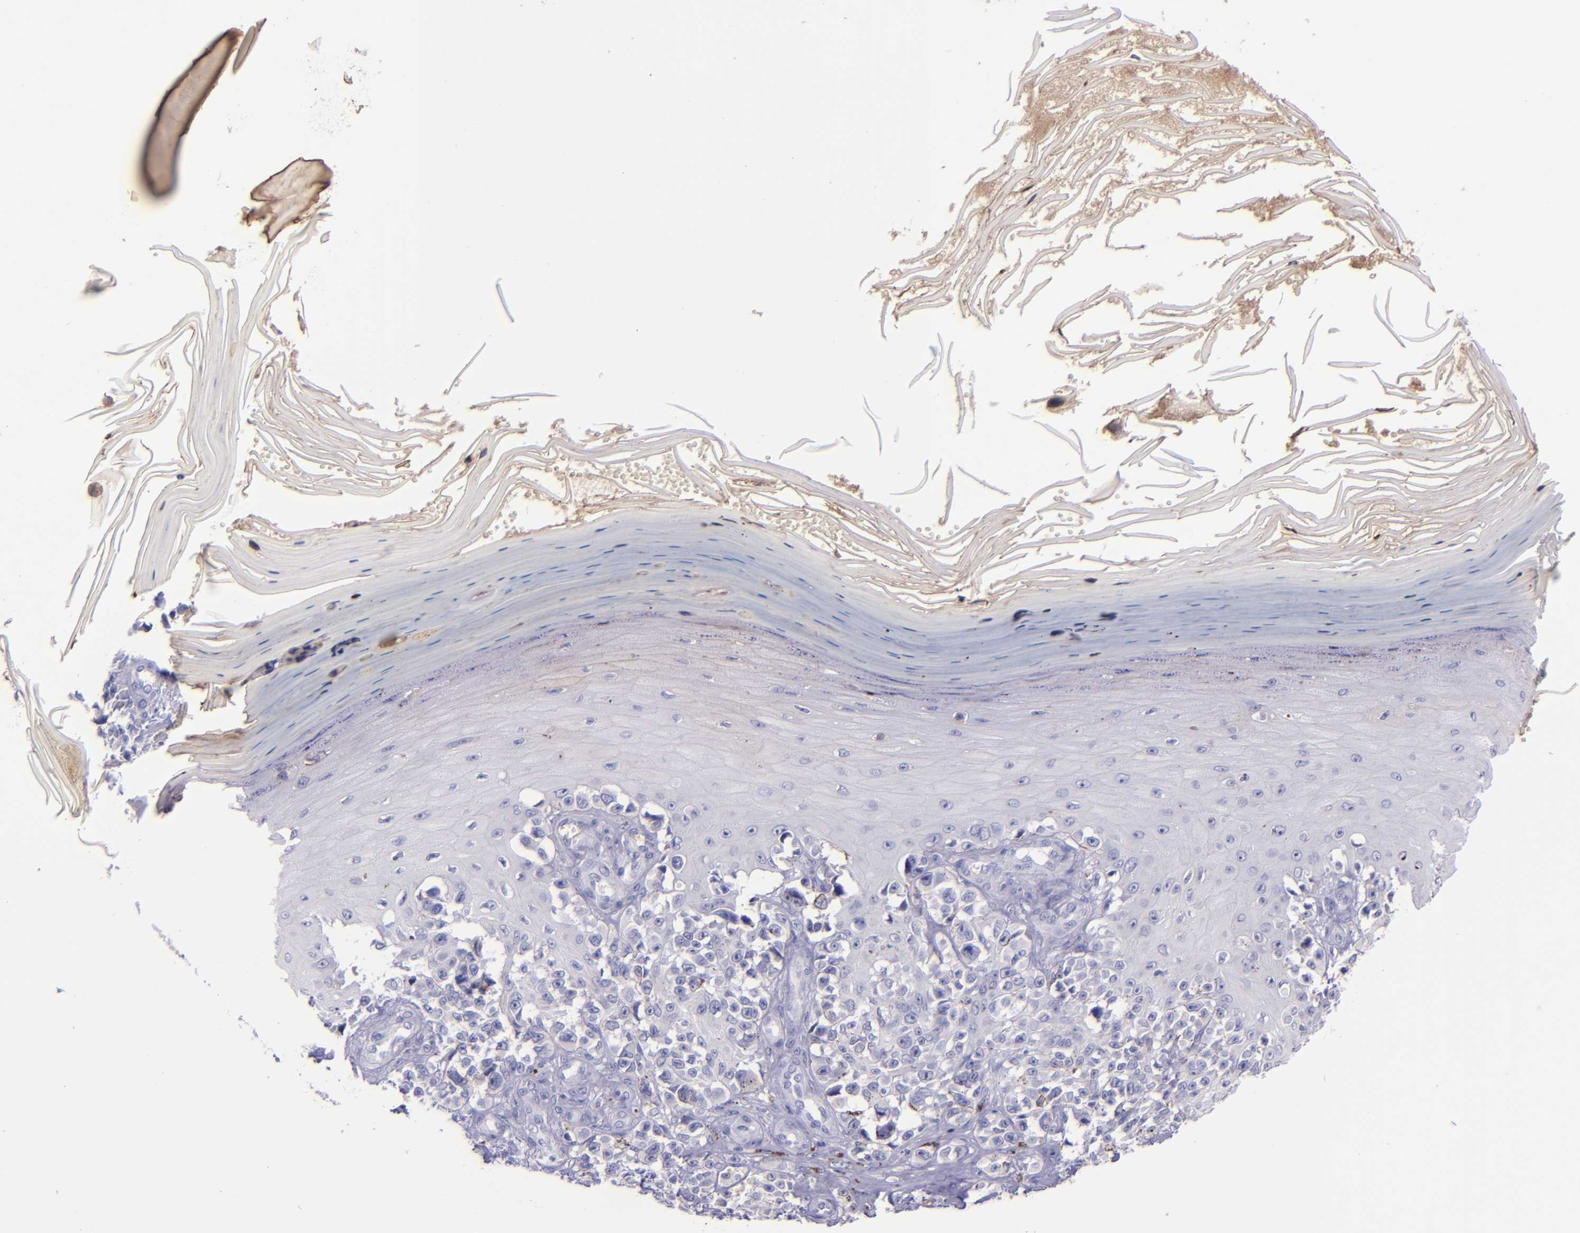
{"staining": {"intensity": "negative", "quantity": "none", "location": "none"}, "tissue": "melanoma", "cell_type": "Tumor cells", "image_type": "cancer", "snomed": [{"axis": "morphology", "description": "Malignant melanoma, NOS"}, {"axis": "topography", "description": "Skin"}], "caption": "This is a image of immunohistochemistry staining of melanoma, which shows no expression in tumor cells.", "gene": "KNG1", "patient": {"sex": "female", "age": 82}}